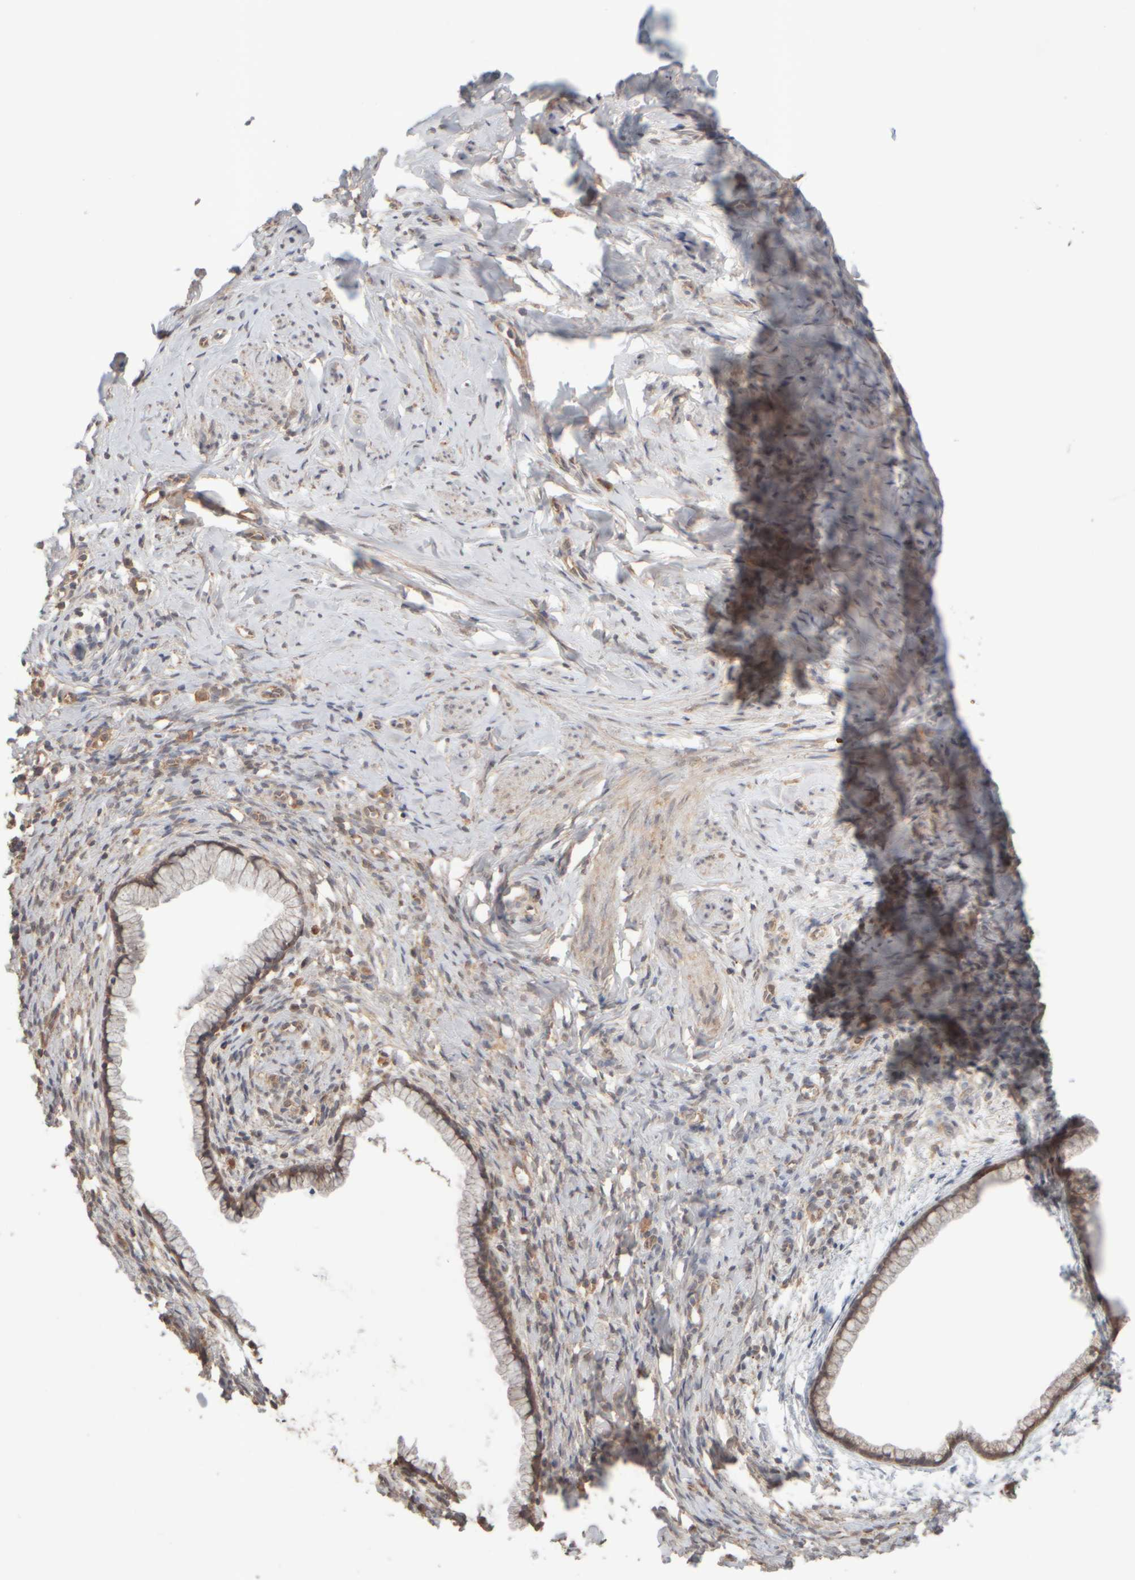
{"staining": {"intensity": "moderate", "quantity": "25%-75%", "location": "cytoplasmic/membranous"}, "tissue": "cervix", "cell_type": "Glandular cells", "image_type": "normal", "snomed": [{"axis": "morphology", "description": "Normal tissue, NOS"}, {"axis": "topography", "description": "Cervix"}], "caption": "The histopathology image shows staining of benign cervix, revealing moderate cytoplasmic/membranous protein positivity (brown color) within glandular cells.", "gene": "EIF2B3", "patient": {"sex": "female", "age": 75}}